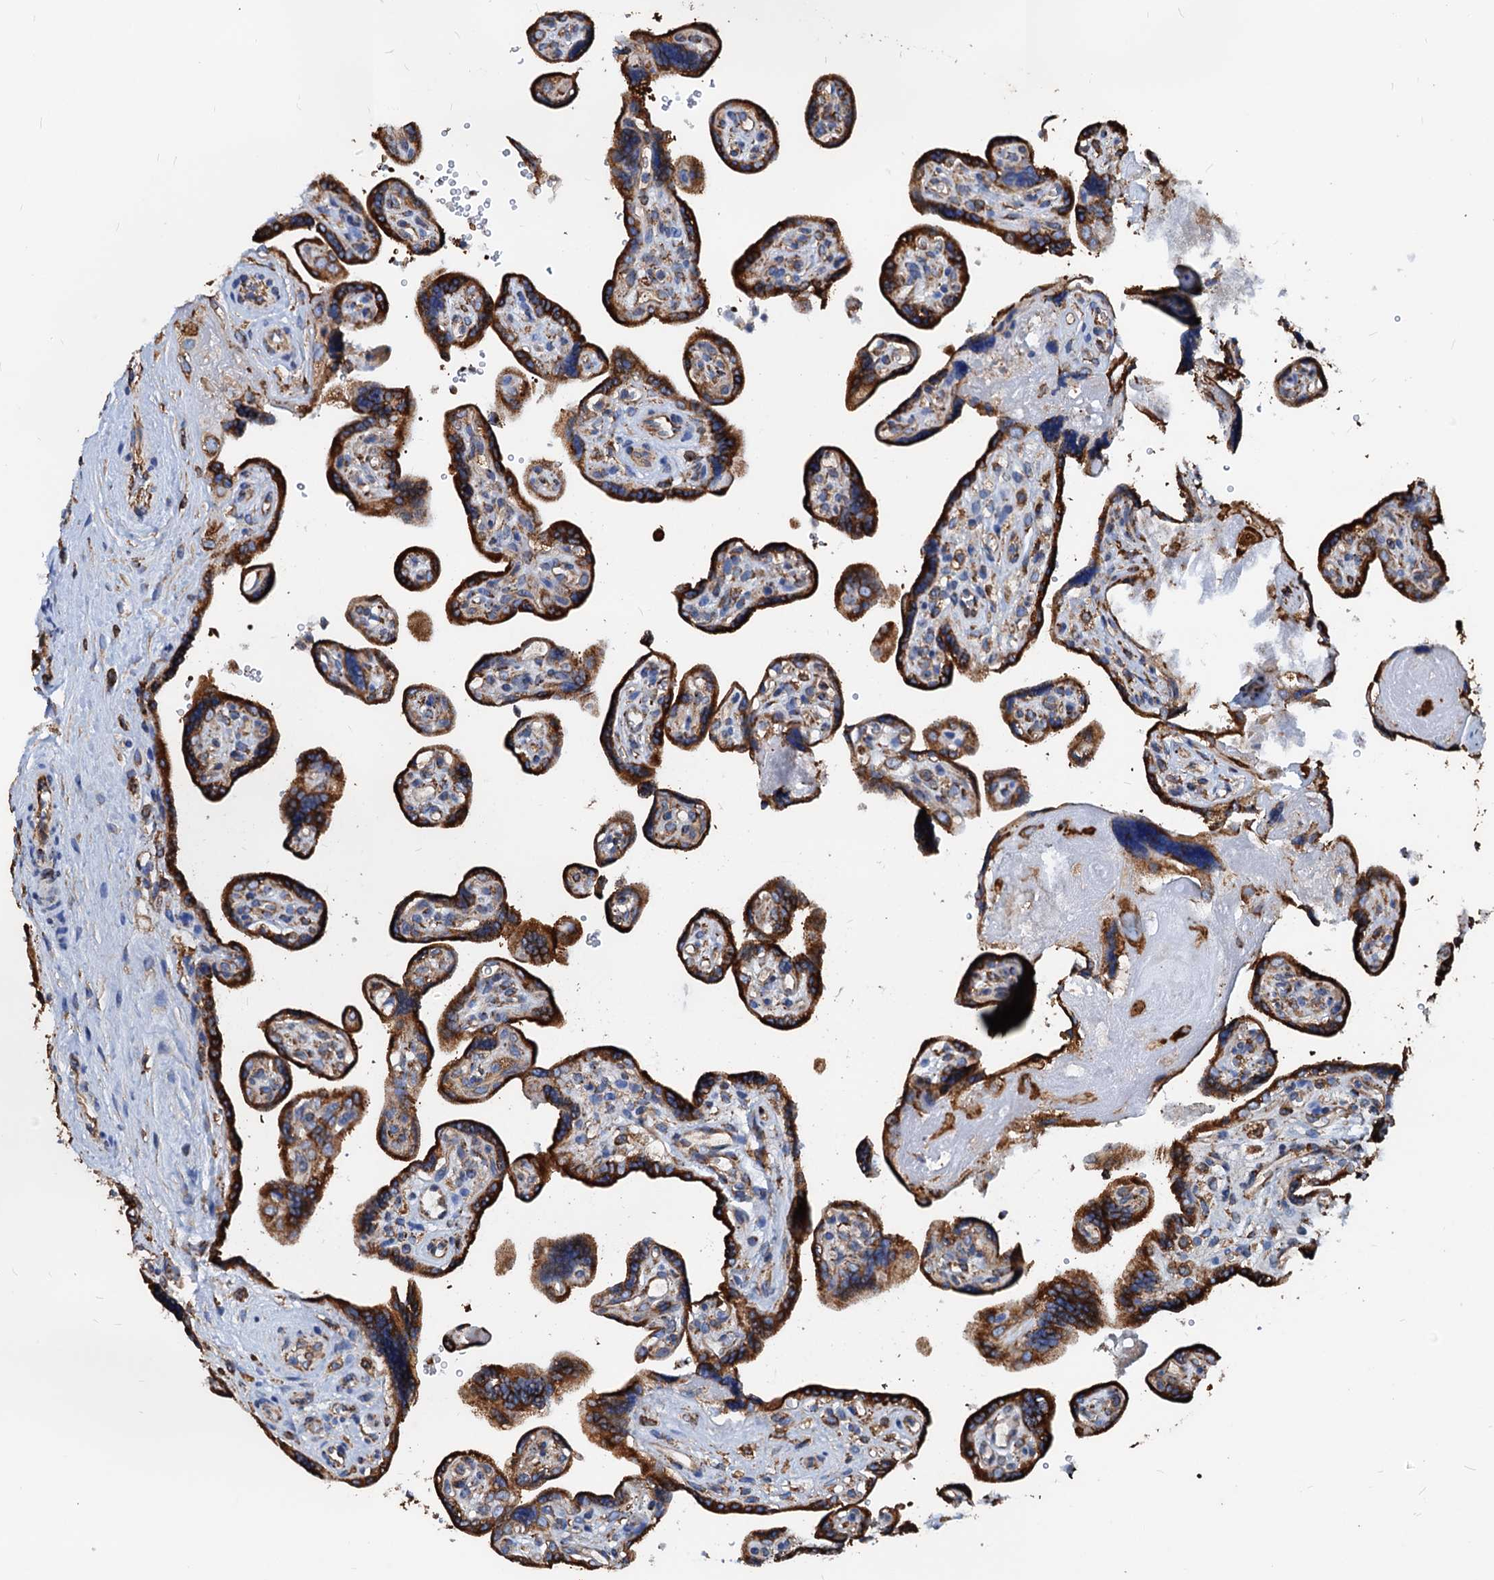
{"staining": {"intensity": "strong", "quantity": ">75%", "location": "cytoplasmic/membranous"}, "tissue": "placenta", "cell_type": "Trophoblastic cells", "image_type": "normal", "snomed": [{"axis": "morphology", "description": "Normal tissue, NOS"}, {"axis": "topography", "description": "Placenta"}], "caption": "IHC of normal human placenta shows high levels of strong cytoplasmic/membranous expression in approximately >75% of trophoblastic cells.", "gene": "HSPA5", "patient": {"sex": "female", "age": 39}}